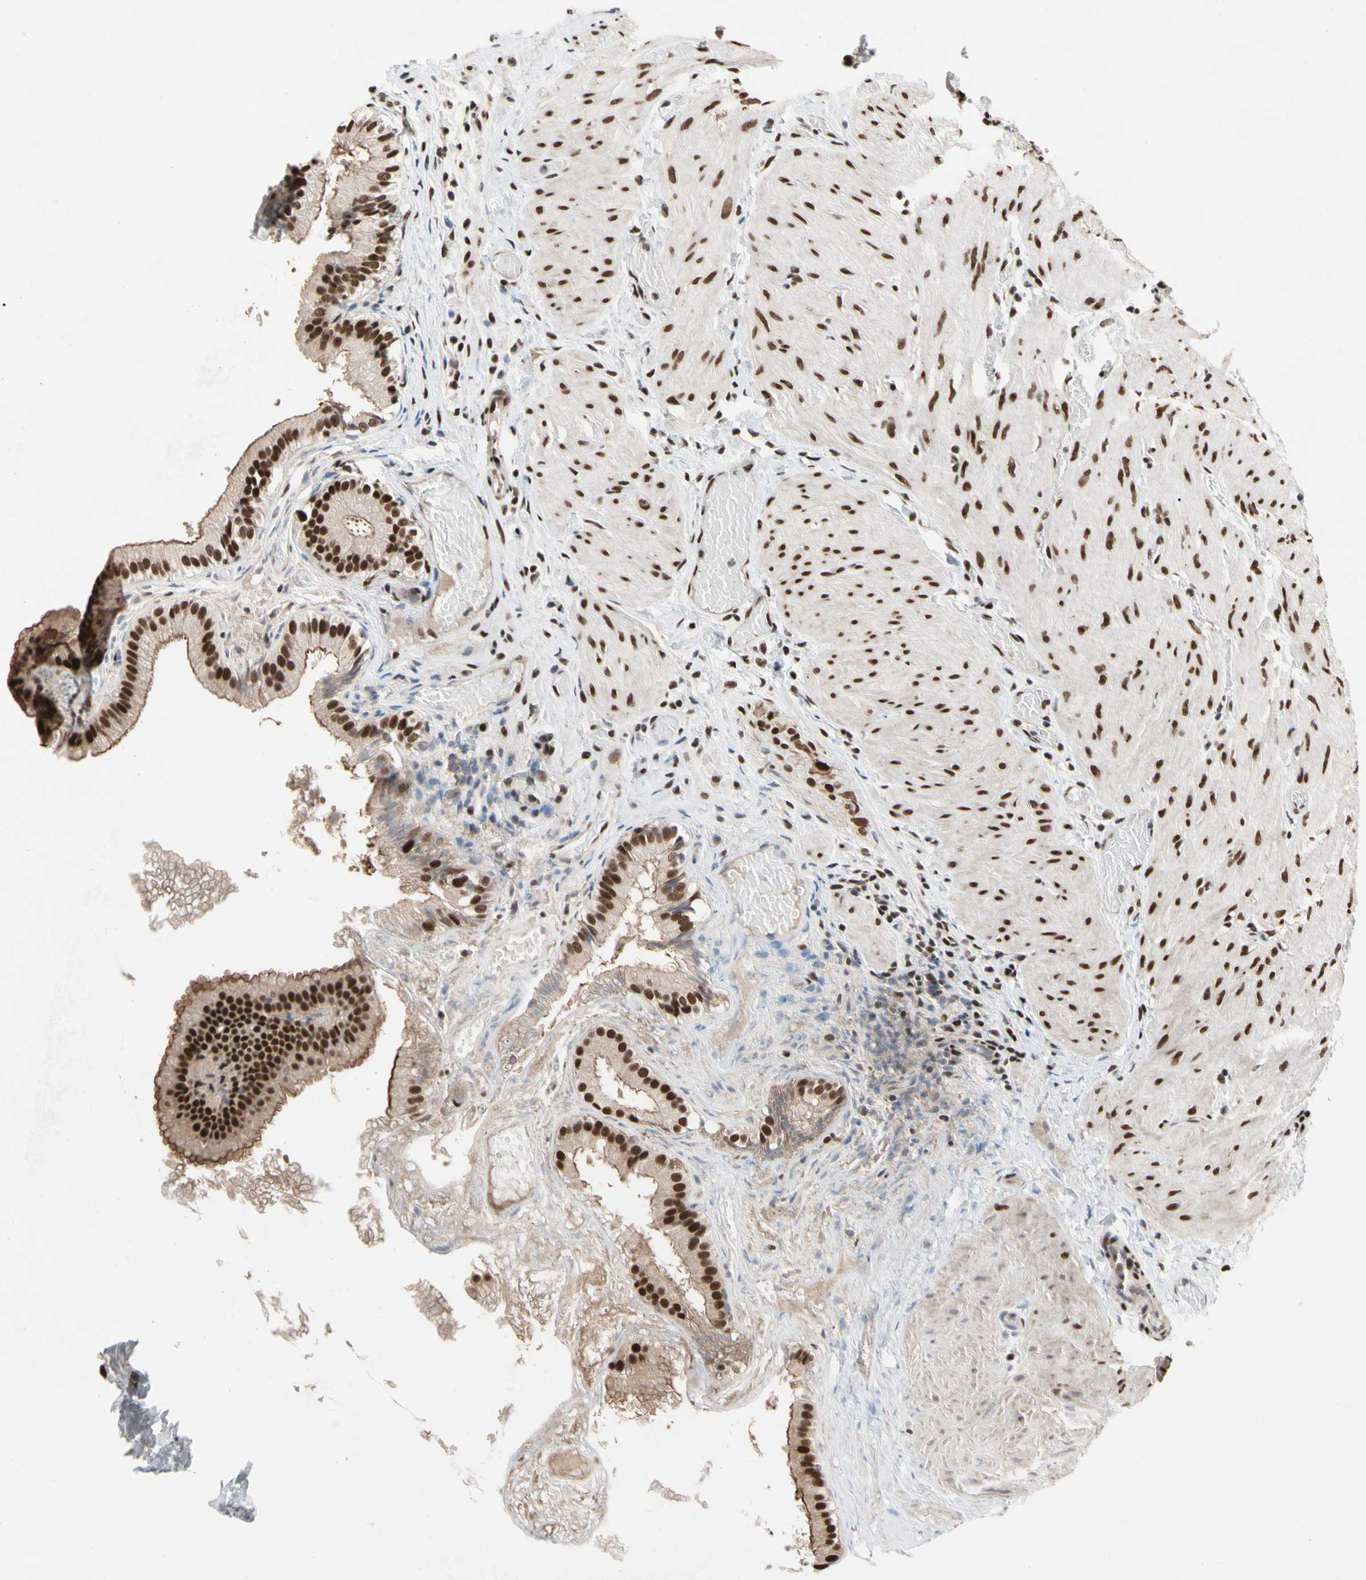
{"staining": {"intensity": "strong", "quantity": ">75%", "location": "cytoplasmic/membranous,nuclear"}, "tissue": "gallbladder", "cell_type": "Glandular cells", "image_type": "normal", "snomed": [{"axis": "morphology", "description": "Normal tissue, NOS"}, {"axis": "topography", "description": "Gallbladder"}], "caption": "Protein expression analysis of unremarkable gallbladder displays strong cytoplasmic/membranous,nuclear expression in approximately >75% of glandular cells. (Brightfield microscopy of DAB IHC at high magnification).", "gene": "FAM98B", "patient": {"sex": "female", "age": 26}}